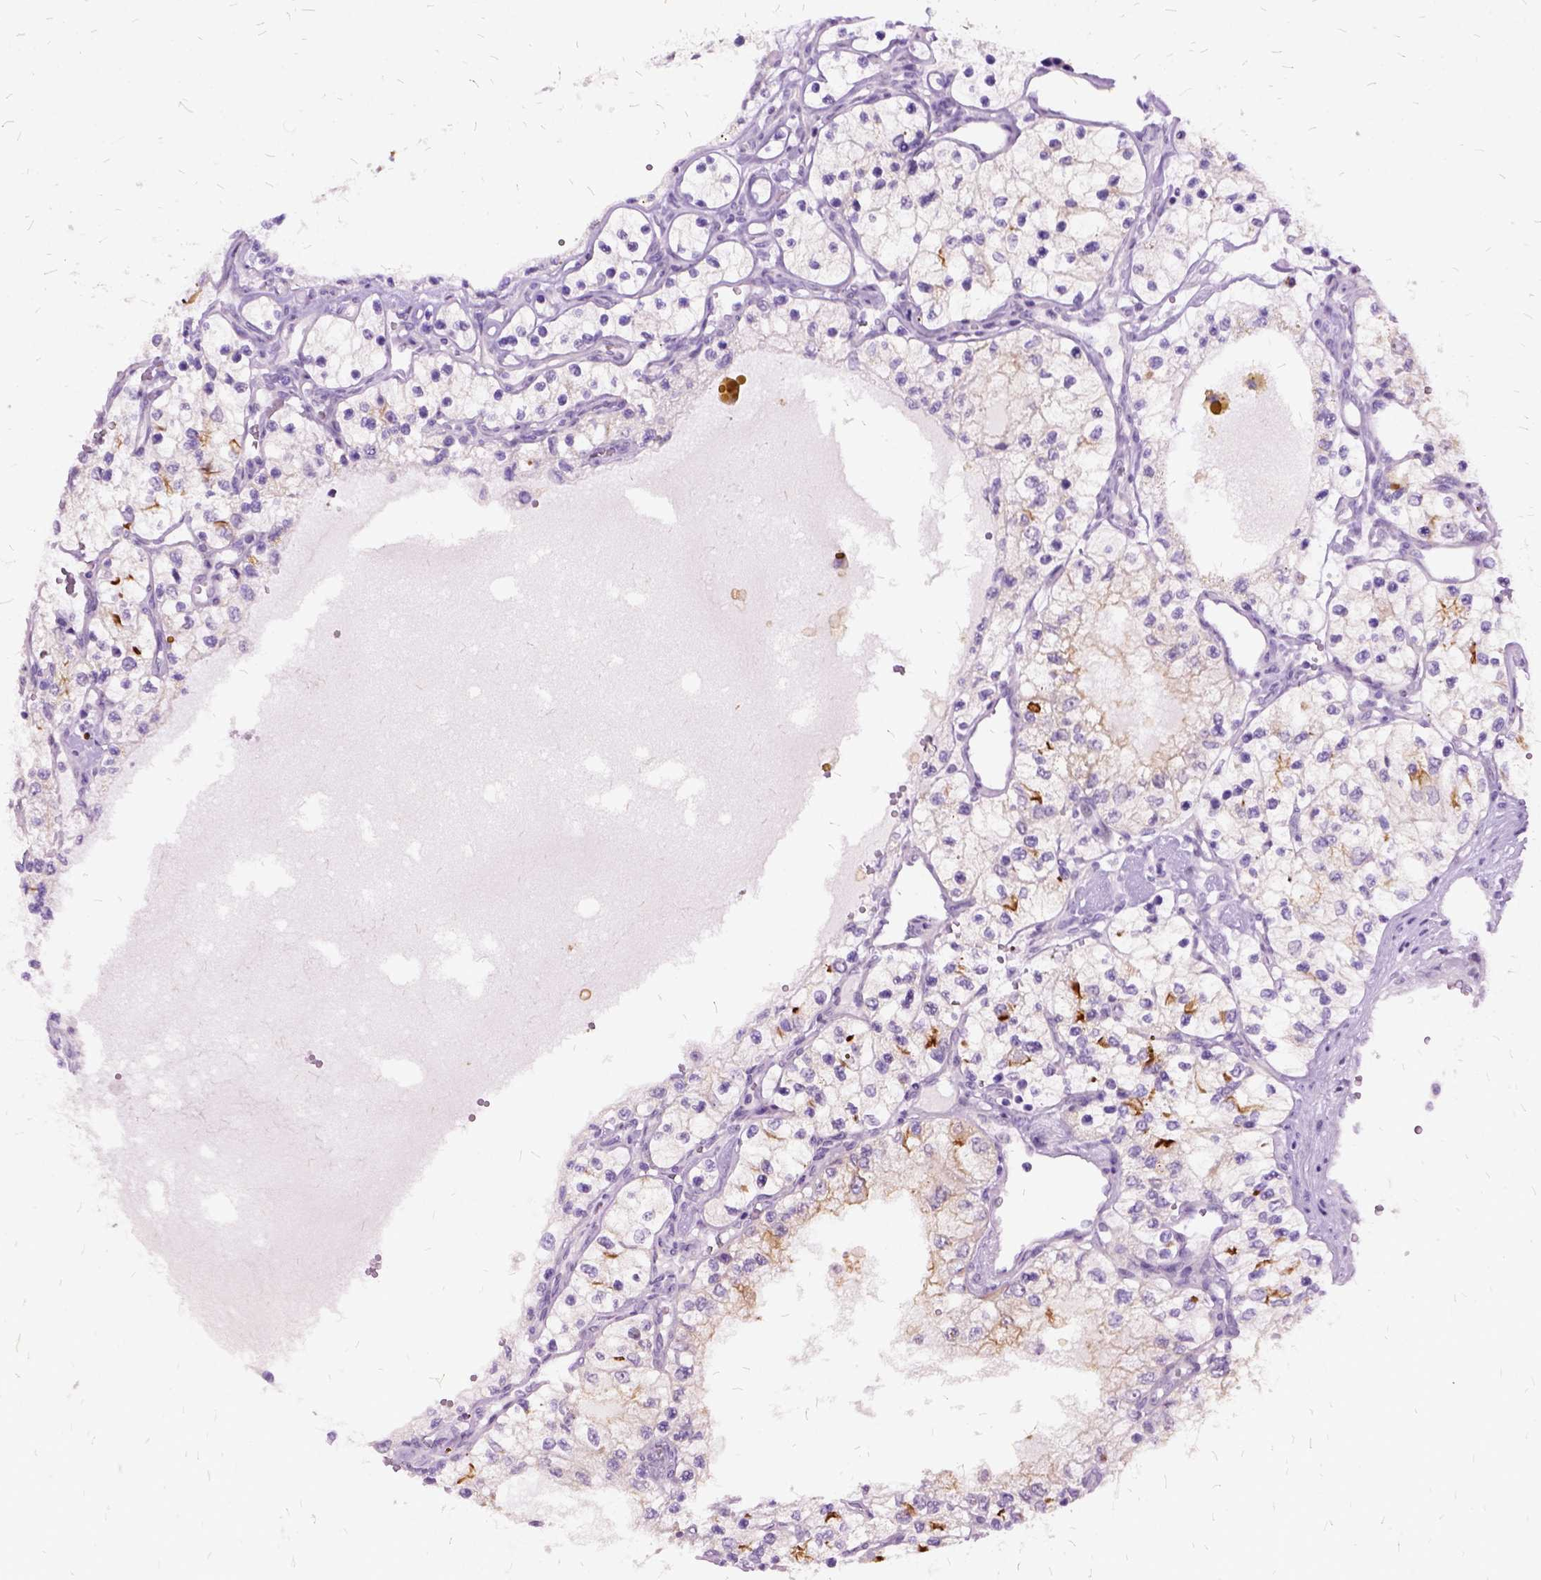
{"staining": {"intensity": "strong", "quantity": "<25%", "location": "cytoplasmic/membranous"}, "tissue": "renal cancer", "cell_type": "Tumor cells", "image_type": "cancer", "snomed": [{"axis": "morphology", "description": "Adenocarcinoma, NOS"}, {"axis": "topography", "description": "Kidney"}], "caption": "Renal adenocarcinoma was stained to show a protein in brown. There is medium levels of strong cytoplasmic/membranous positivity in approximately <25% of tumor cells. The staining was performed using DAB to visualize the protein expression in brown, while the nuclei were stained in blue with hematoxylin (Magnification: 20x).", "gene": "MME", "patient": {"sex": "female", "age": 69}}